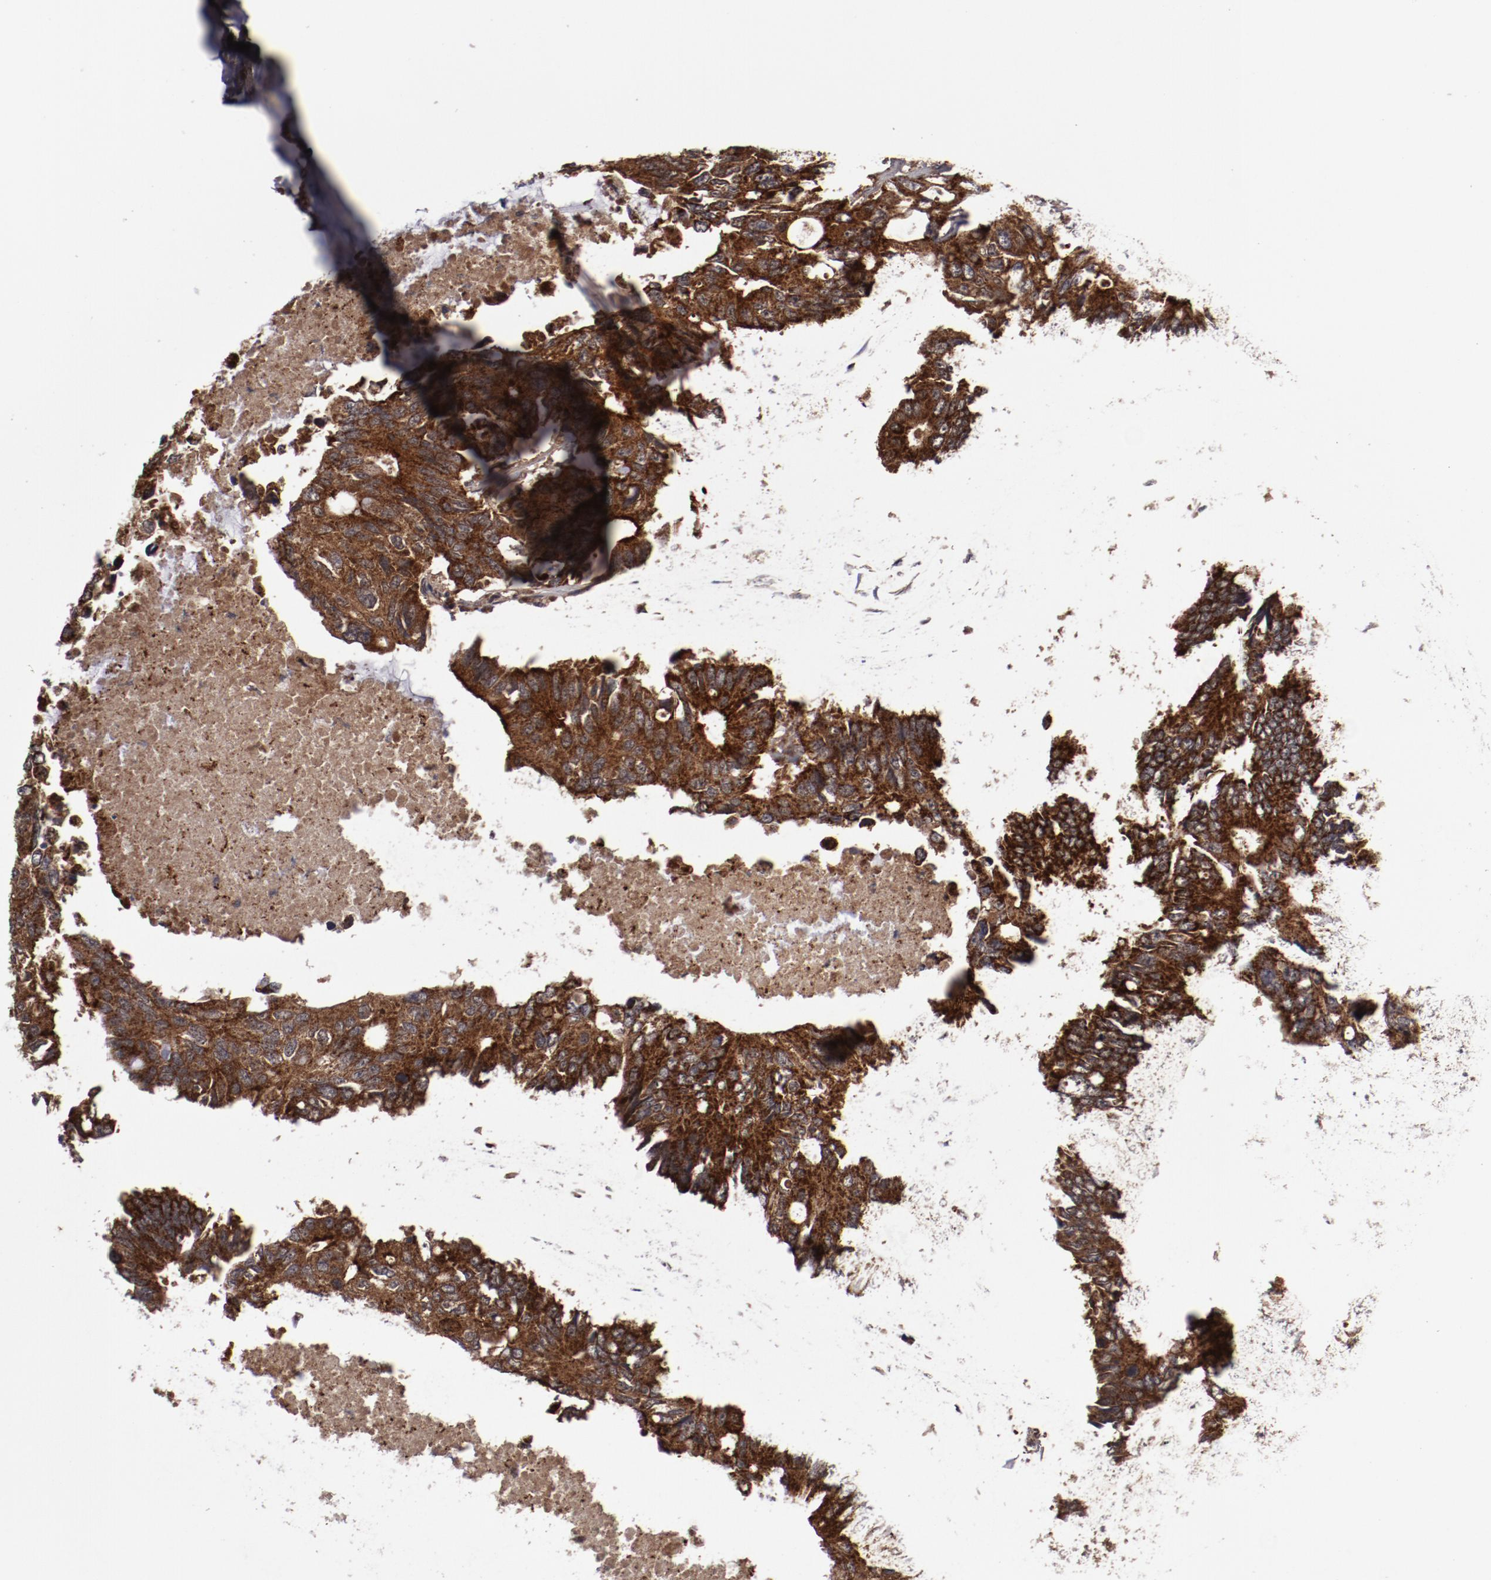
{"staining": {"intensity": "strong", "quantity": ">75%", "location": "cytoplasmic/membranous"}, "tissue": "colorectal cancer", "cell_type": "Tumor cells", "image_type": "cancer", "snomed": [{"axis": "morphology", "description": "Adenocarcinoma, NOS"}, {"axis": "topography", "description": "Colon"}], "caption": "Adenocarcinoma (colorectal) was stained to show a protein in brown. There is high levels of strong cytoplasmic/membranous staining in approximately >75% of tumor cells. The staining was performed using DAB (3,3'-diaminobenzidine), with brown indicating positive protein expression. Nuclei are stained blue with hematoxylin.", "gene": "RPS6KA6", "patient": {"sex": "male", "age": 71}}